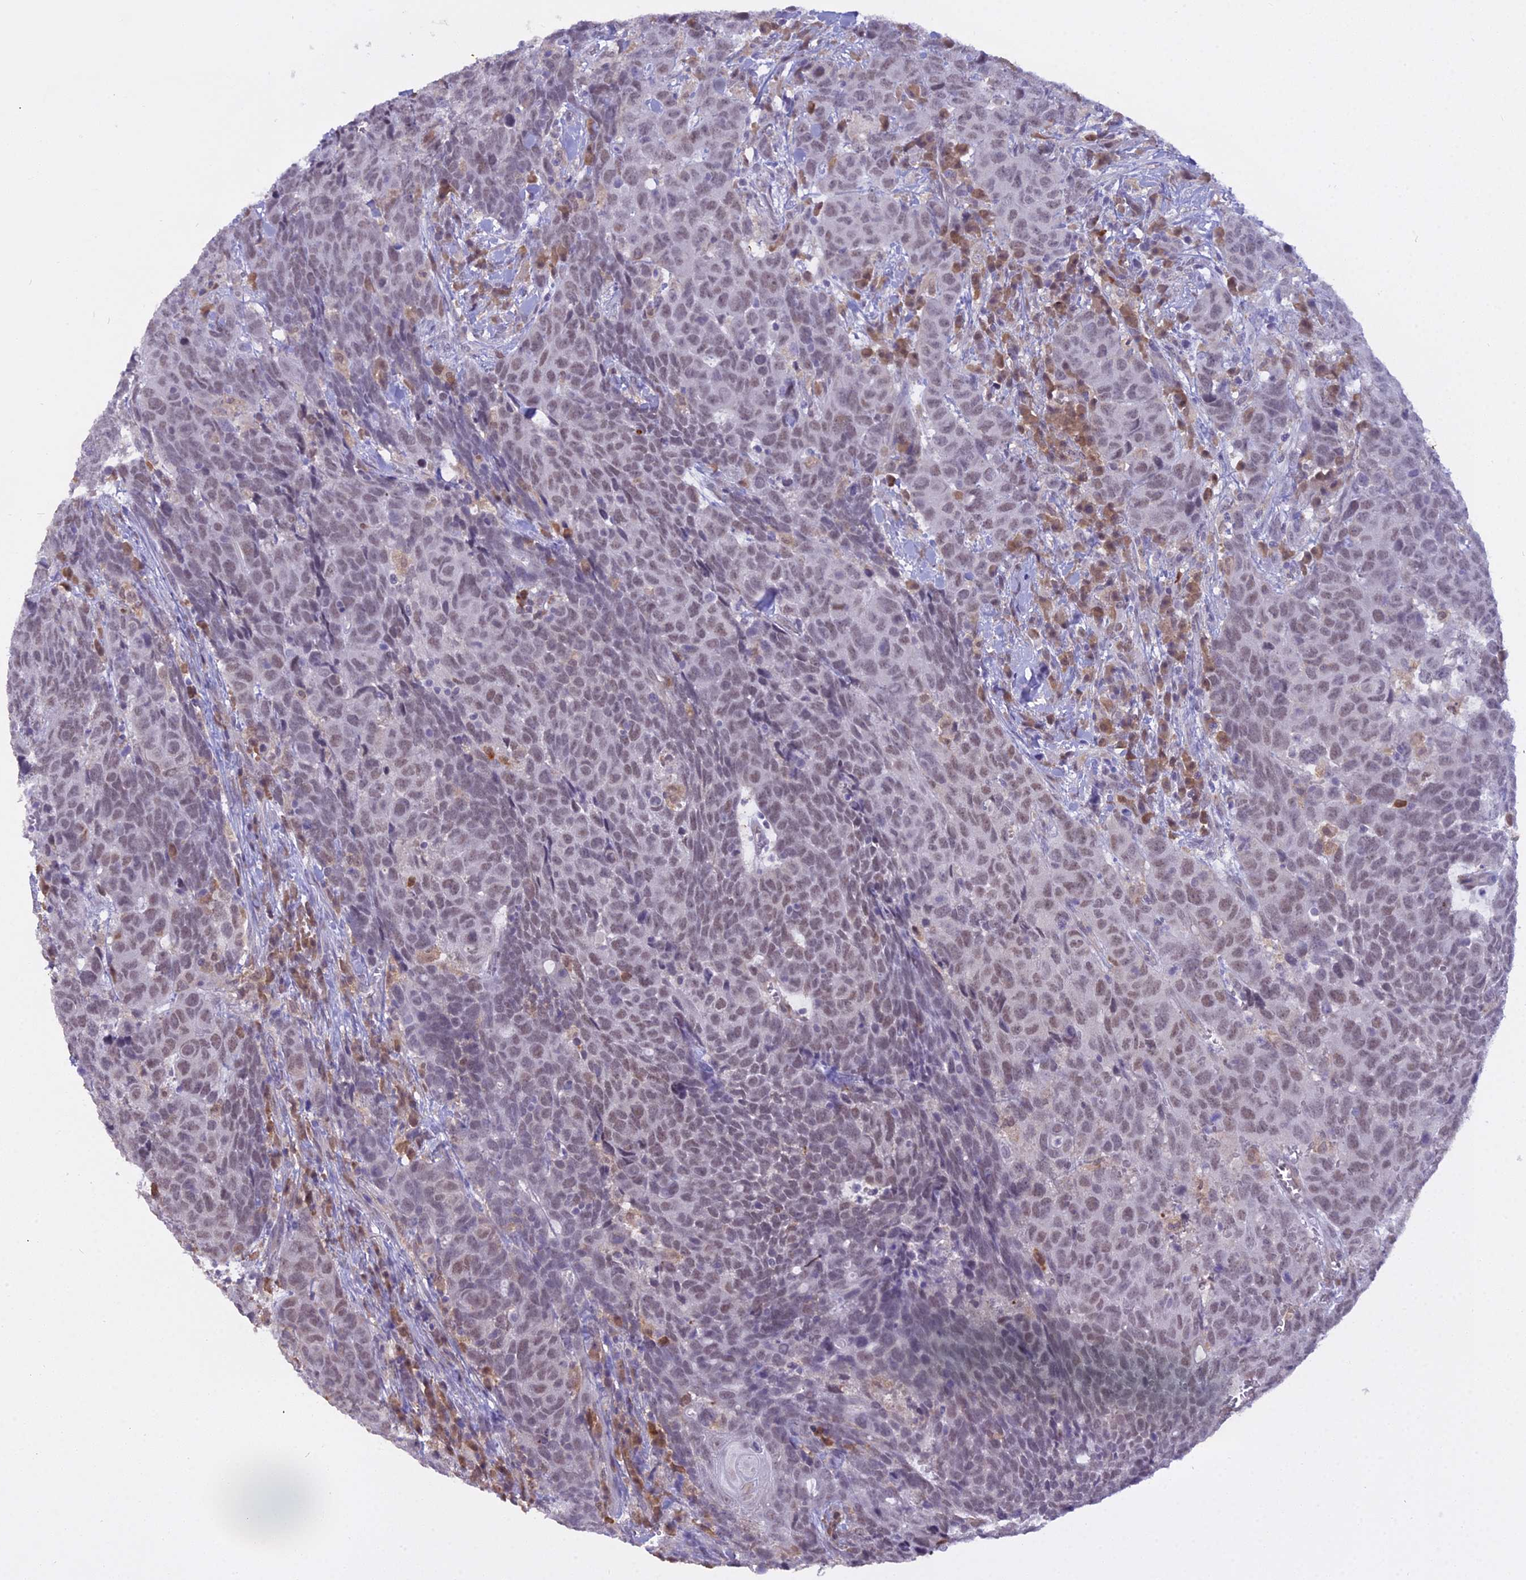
{"staining": {"intensity": "moderate", "quantity": "25%-75%", "location": "nuclear"}, "tissue": "head and neck cancer", "cell_type": "Tumor cells", "image_type": "cancer", "snomed": [{"axis": "morphology", "description": "Squamous cell carcinoma, NOS"}, {"axis": "topography", "description": "Head-Neck"}], "caption": "High-power microscopy captured an immunohistochemistry photomicrograph of head and neck cancer (squamous cell carcinoma), revealing moderate nuclear expression in about 25%-75% of tumor cells. The protein is stained brown, and the nuclei are stained in blue (DAB (3,3'-diaminobenzidine) IHC with brightfield microscopy, high magnification).", "gene": "BLNK", "patient": {"sex": "male", "age": 66}}